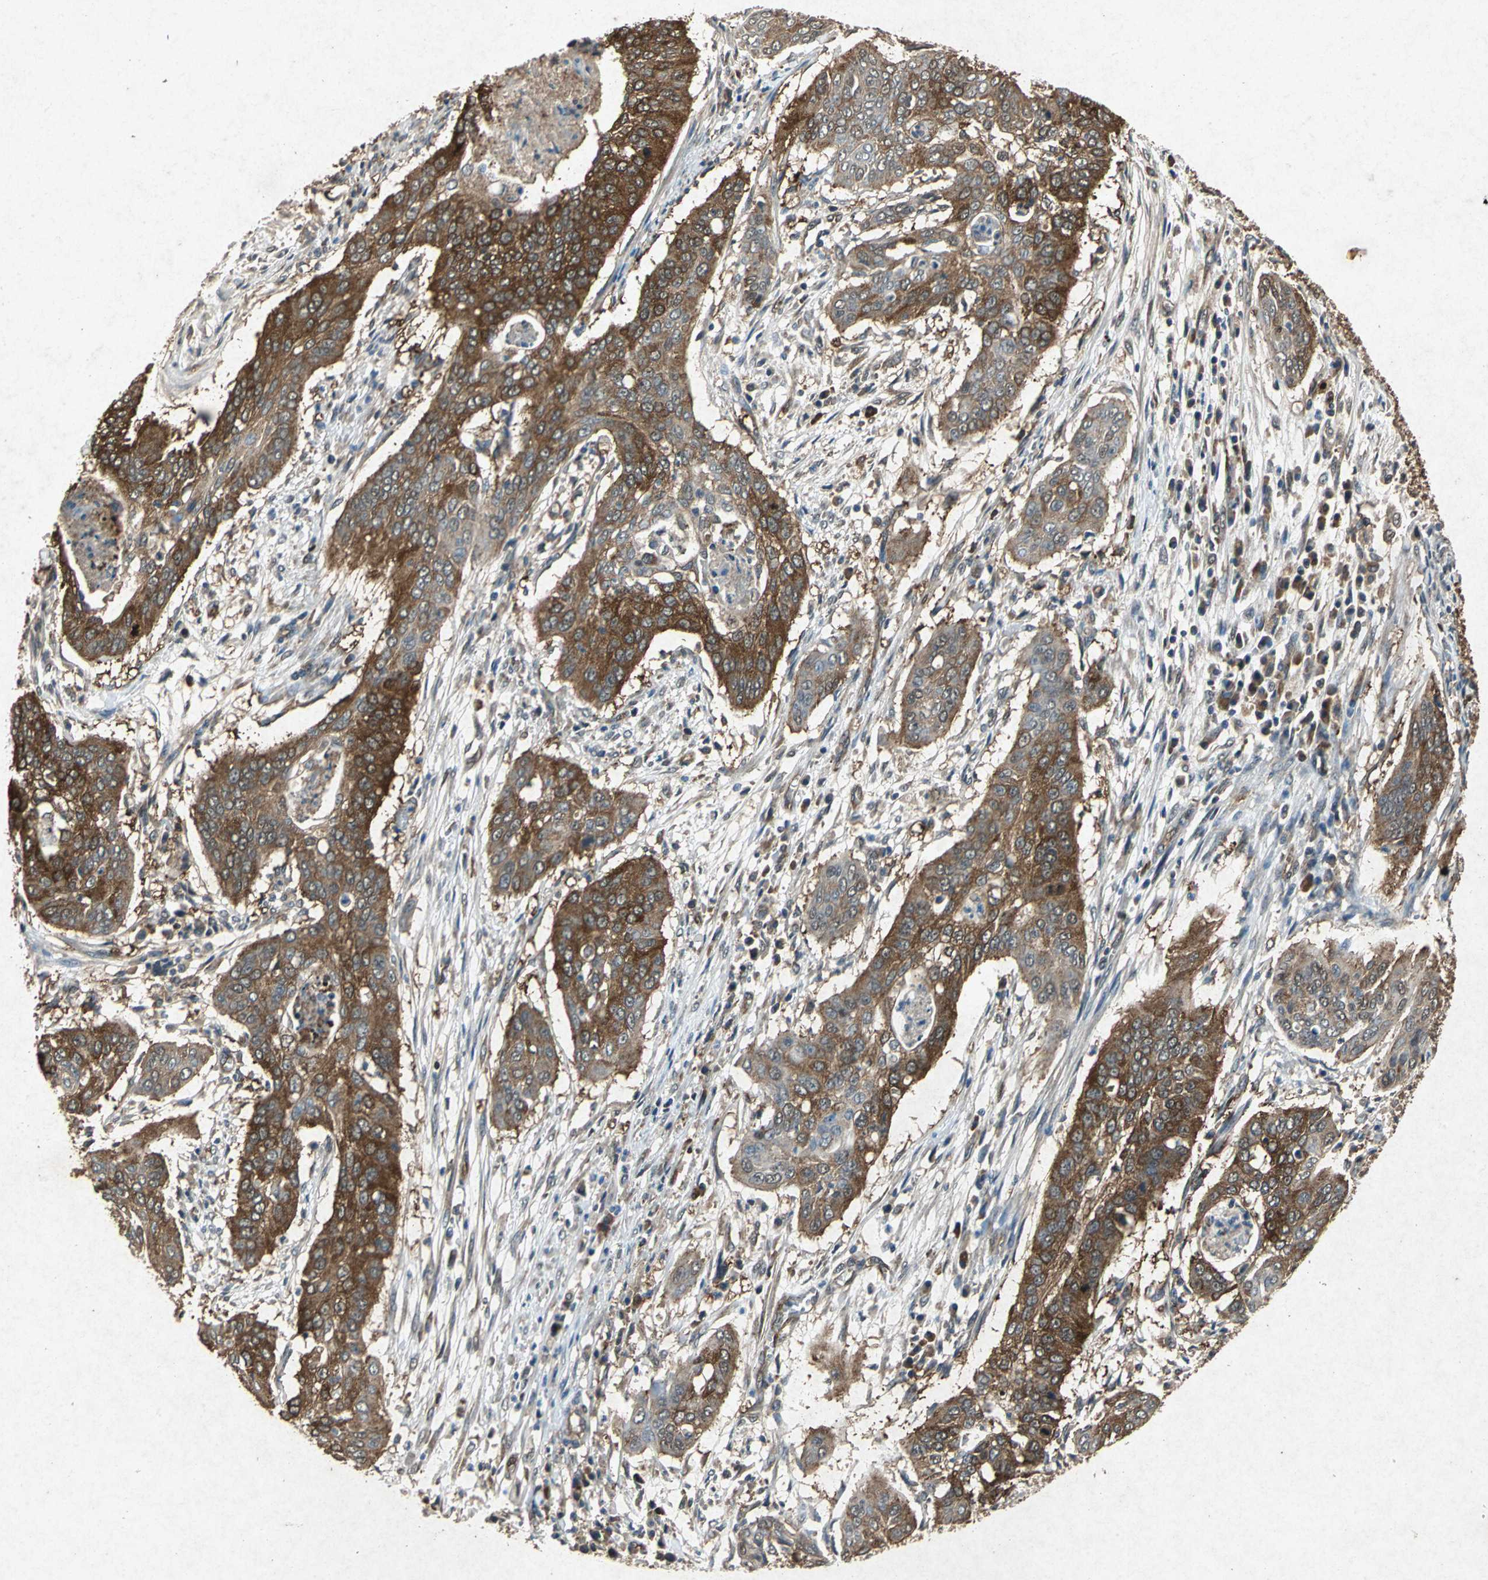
{"staining": {"intensity": "strong", "quantity": ">75%", "location": "cytoplasmic/membranous"}, "tissue": "cervical cancer", "cell_type": "Tumor cells", "image_type": "cancer", "snomed": [{"axis": "morphology", "description": "Squamous cell carcinoma, NOS"}, {"axis": "topography", "description": "Cervix"}], "caption": "The image displays a brown stain indicating the presence of a protein in the cytoplasmic/membranous of tumor cells in cervical cancer.", "gene": "HSP90AB1", "patient": {"sex": "female", "age": 39}}